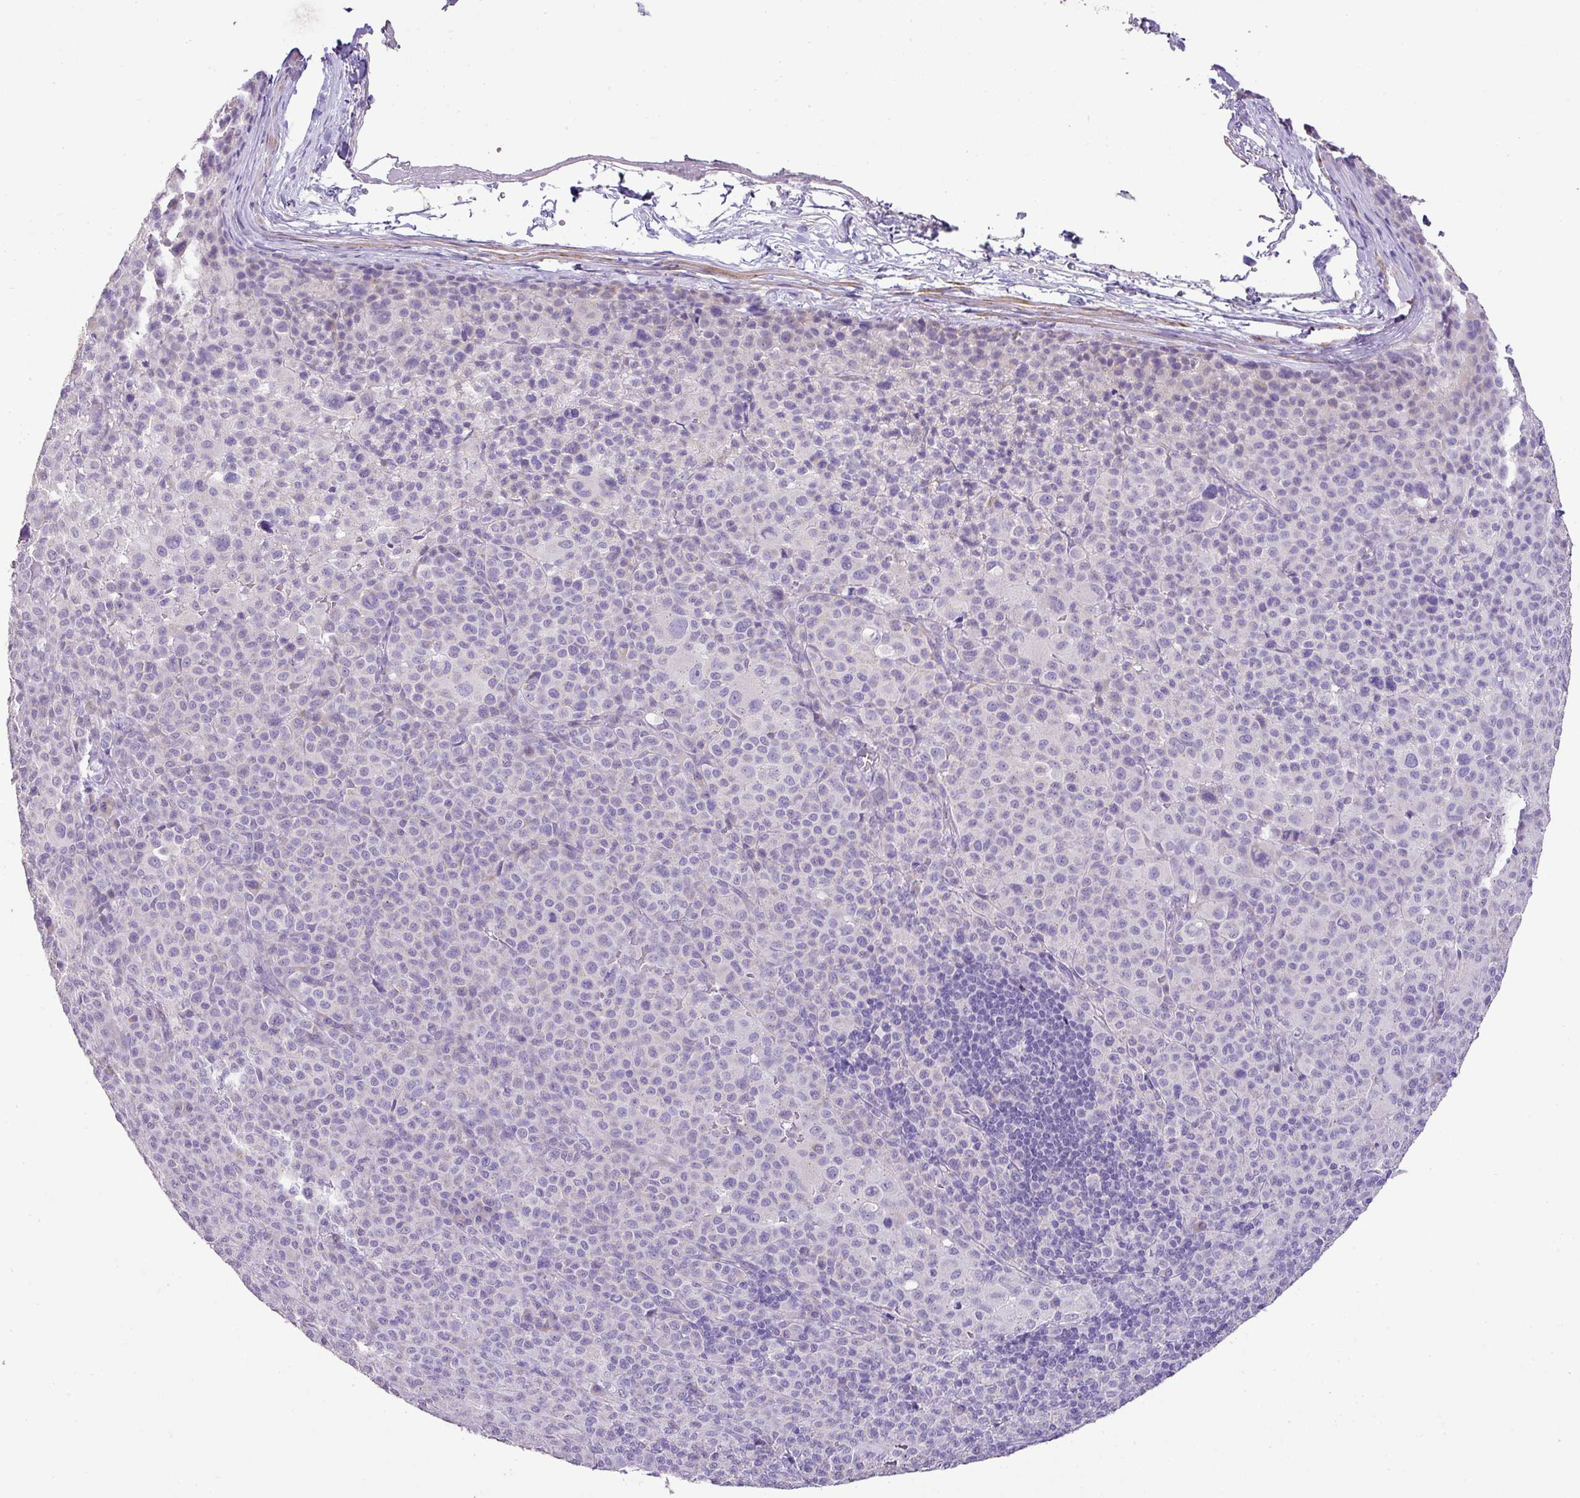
{"staining": {"intensity": "negative", "quantity": "none", "location": "none"}, "tissue": "melanoma", "cell_type": "Tumor cells", "image_type": "cancer", "snomed": [{"axis": "morphology", "description": "Malignant melanoma, Metastatic site"}, {"axis": "topography", "description": "Skin"}], "caption": "This micrograph is of malignant melanoma (metastatic site) stained with IHC to label a protein in brown with the nuclei are counter-stained blue. There is no staining in tumor cells.", "gene": "DIP2A", "patient": {"sex": "female", "age": 74}}